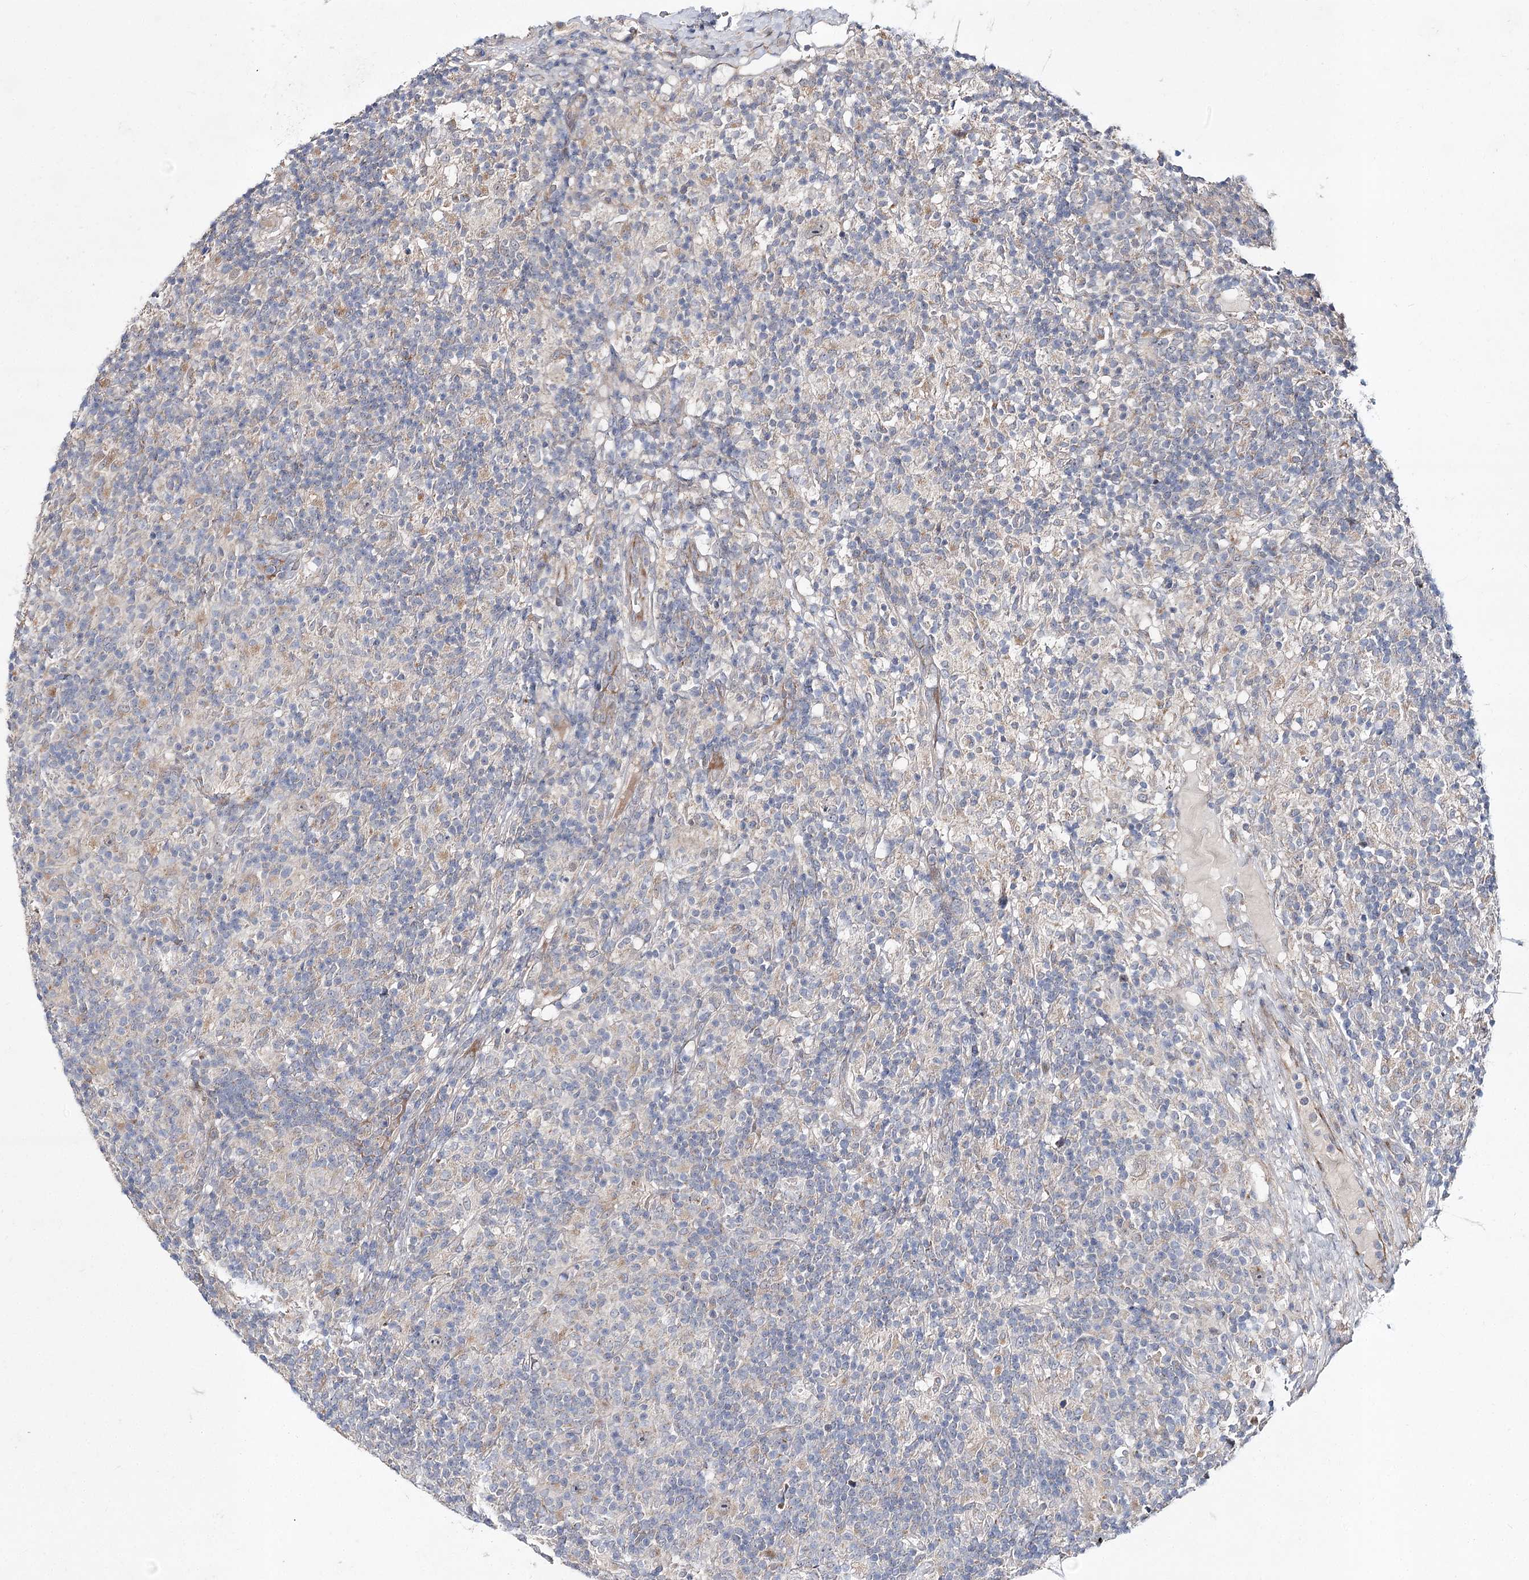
{"staining": {"intensity": "negative", "quantity": "none", "location": "none"}, "tissue": "lymphoma", "cell_type": "Tumor cells", "image_type": "cancer", "snomed": [{"axis": "morphology", "description": "Hodgkin's disease, NOS"}, {"axis": "topography", "description": "Lymph node"}], "caption": "Tumor cells show no significant positivity in lymphoma.", "gene": "ARHGAP32", "patient": {"sex": "male", "age": 70}}